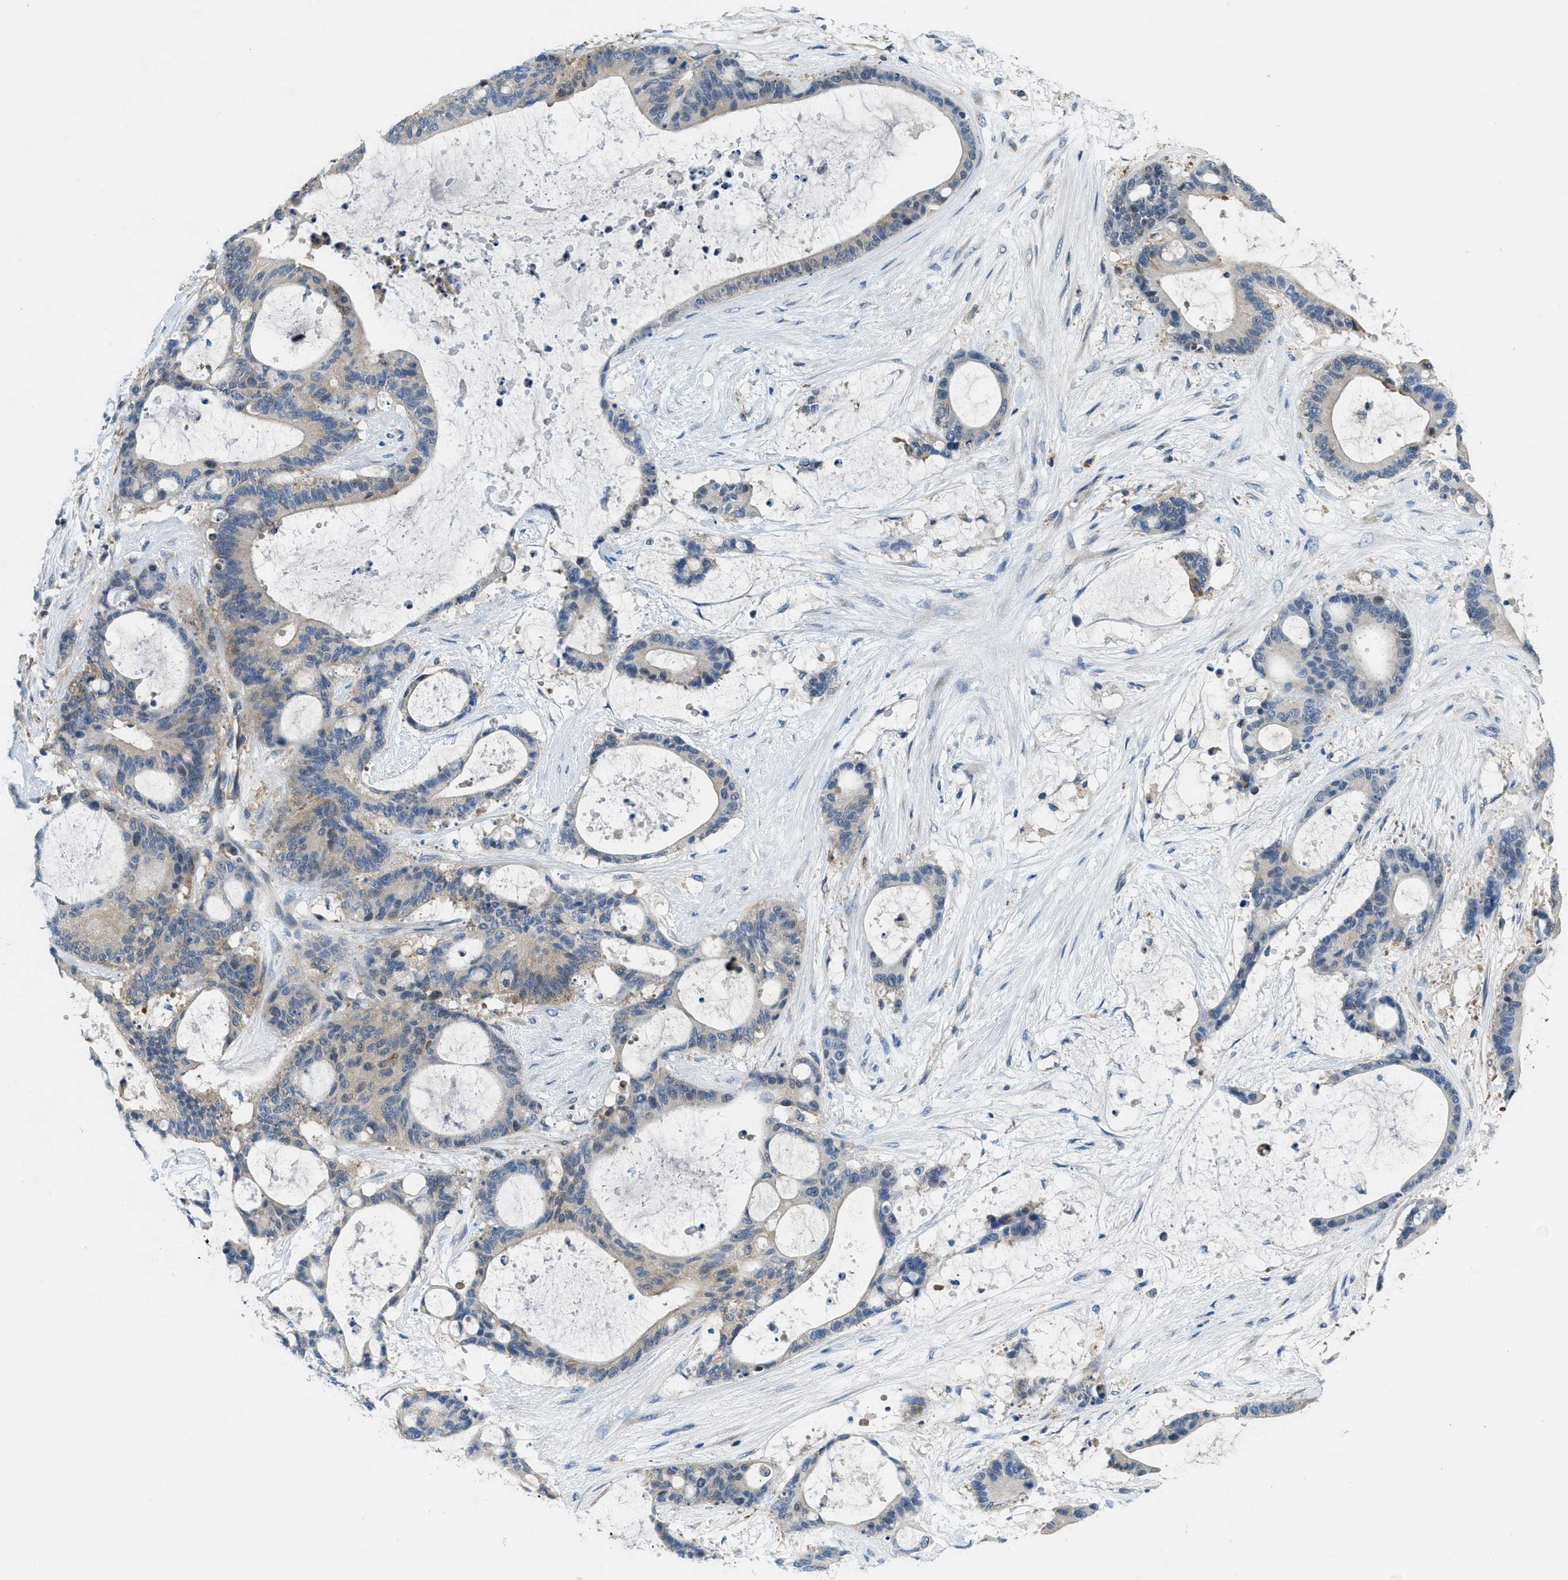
{"staining": {"intensity": "moderate", "quantity": "<25%", "location": "cytoplasmic/membranous"}, "tissue": "liver cancer", "cell_type": "Tumor cells", "image_type": "cancer", "snomed": [{"axis": "morphology", "description": "Cholangiocarcinoma"}, {"axis": "topography", "description": "Liver"}], "caption": "Tumor cells demonstrate moderate cytoplasmic/membranous expression in approximately <25% of cells in liver cancer (cholangiocarcinoma).", "gene": "PIP5K1C", "patient": {"sex": "female", "age": 73}}